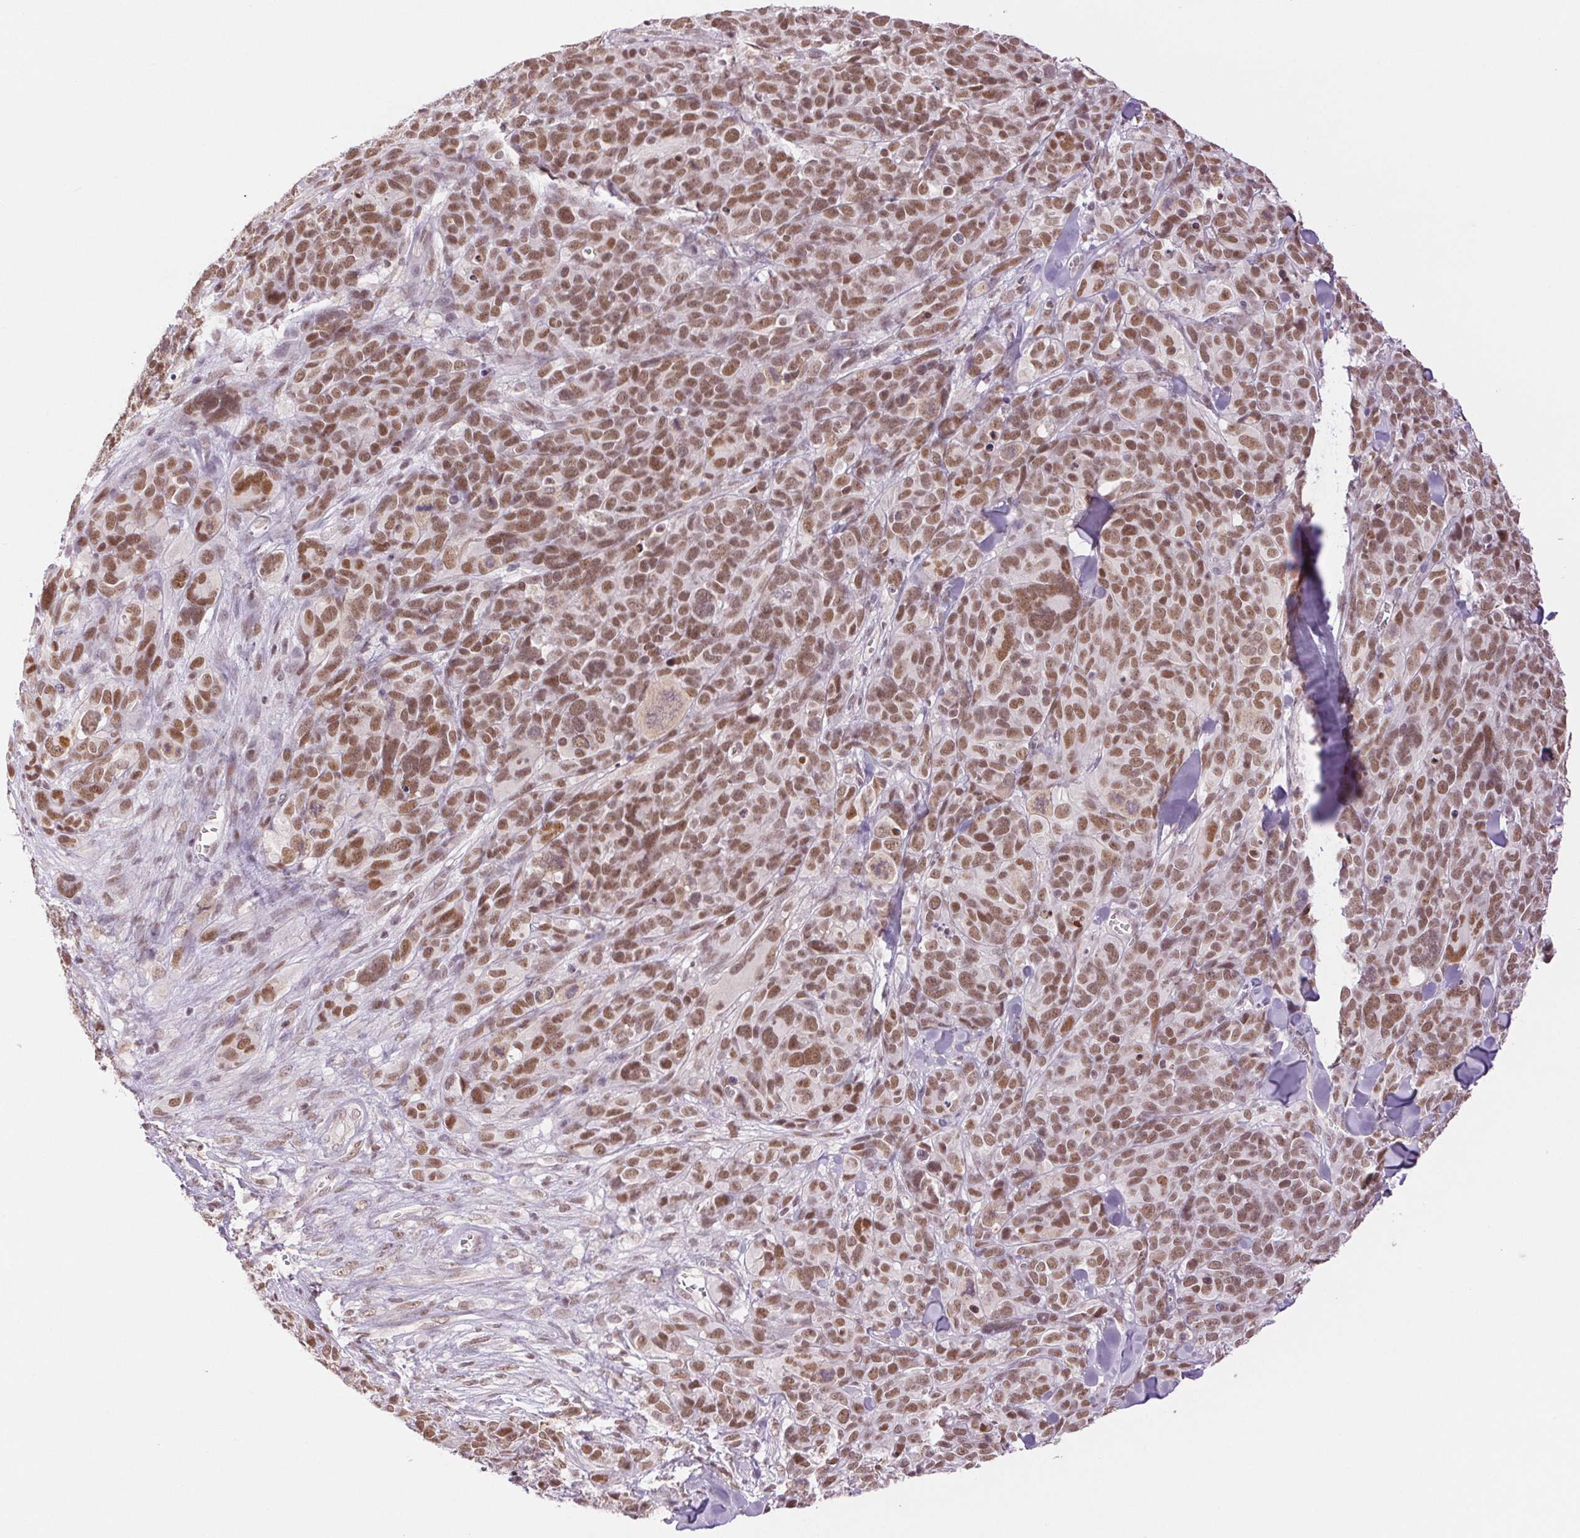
{"staining": {"intensity": "moderate", "quantity": ">75%", "location": "nuclear"}, "tissue": "melanoma", "cell_type": "Tumor cells", "image_type": "cancer", "snomed": [{"axis": "morphology", "description": "Malignant melanoma, NOS"}, {"axis": "topography", "description": "Skin"}], "caption": "Tumor cells demonstrate moderate nuclear staining in approximately >75% of cells in melanoma.", "gene": "RPRD1B", "patient": {"sex": "male", "age": 51}}